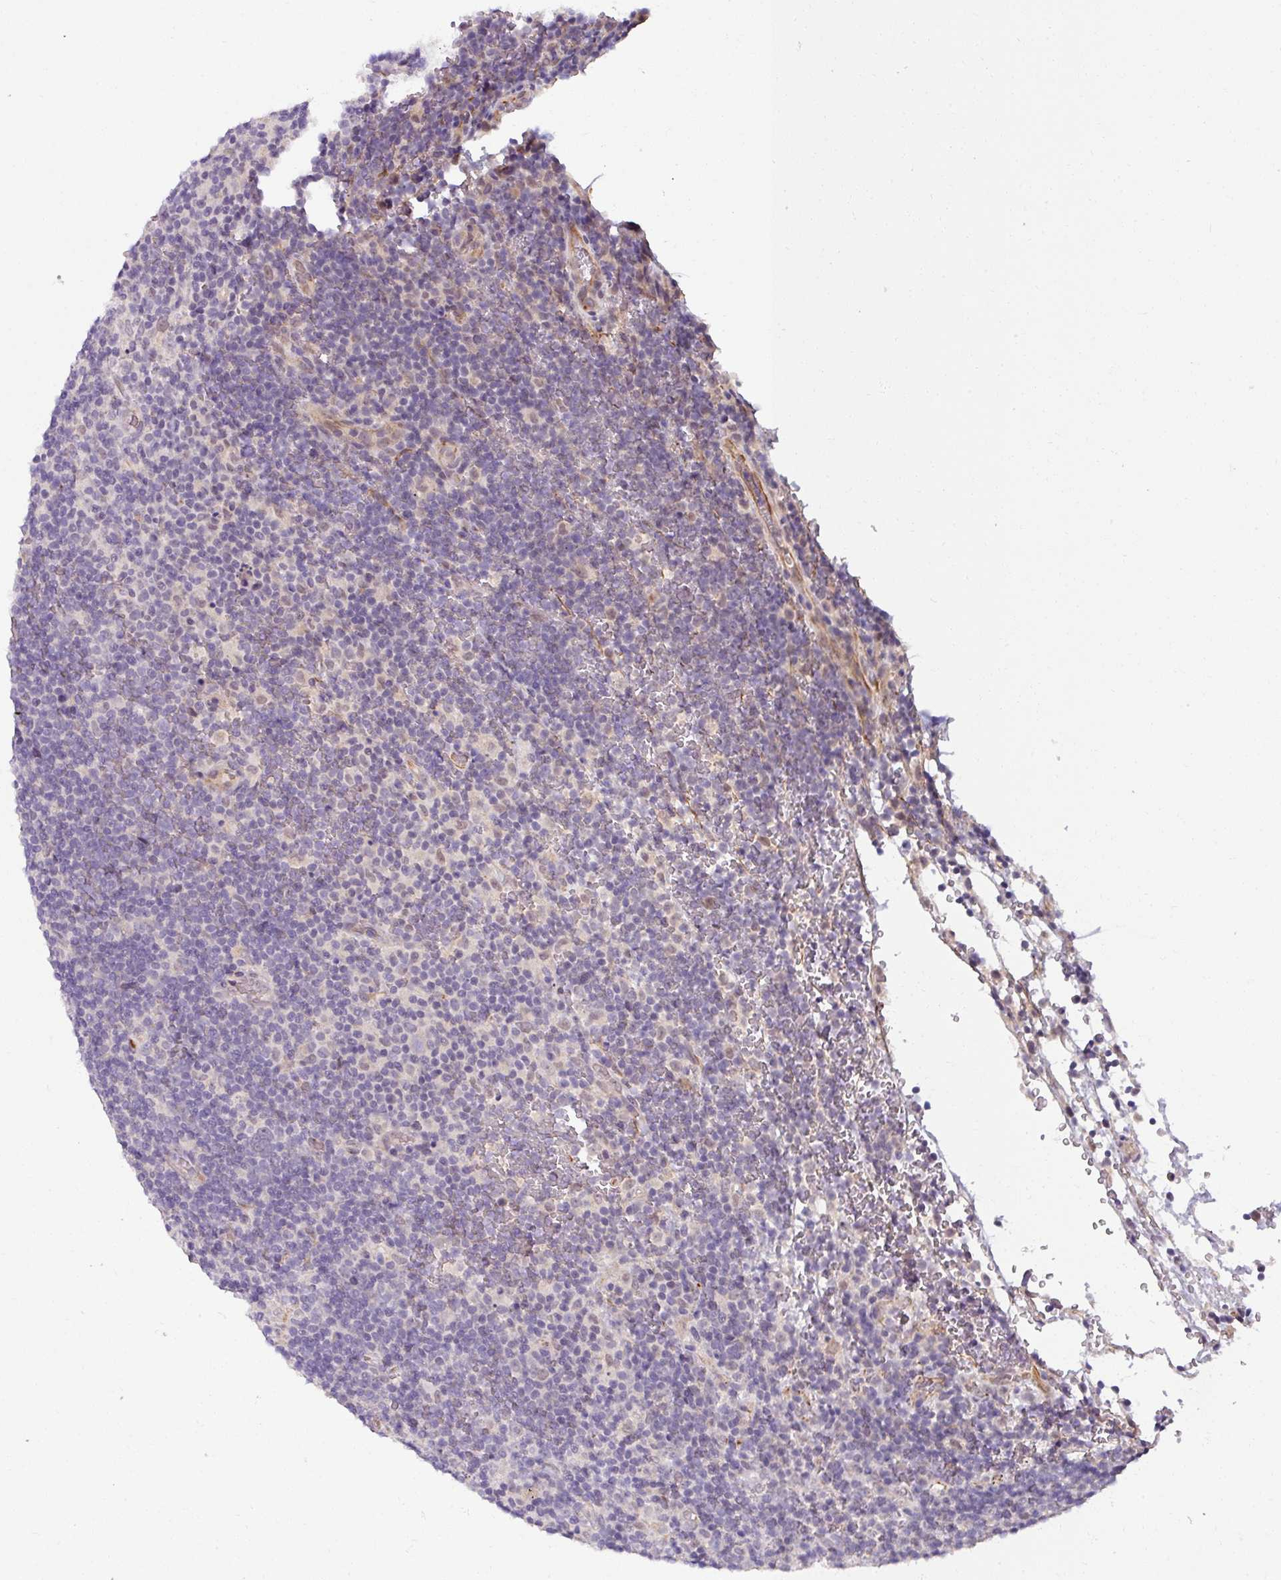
{"staining": {"intensity": "negative", "quantity": "none", "location": "none"}, "tissue": "lymphoma", "cell_type": "Tumor cells", "image_type": "cancer", "snomed": [{"axis": "morphology", "description": "Hodgkin's disease, NOS"}, {"axis": "topography", "description": "Lymph node"}], "caption": "The micrograph demonstrates no significant staining in tumor cells of Hodgkin's disease. (DAB immunohistochemistry with hematoxylin counter stain).", "gene": "UVSSA", "patient": {"sex": "female", "age": 57}}